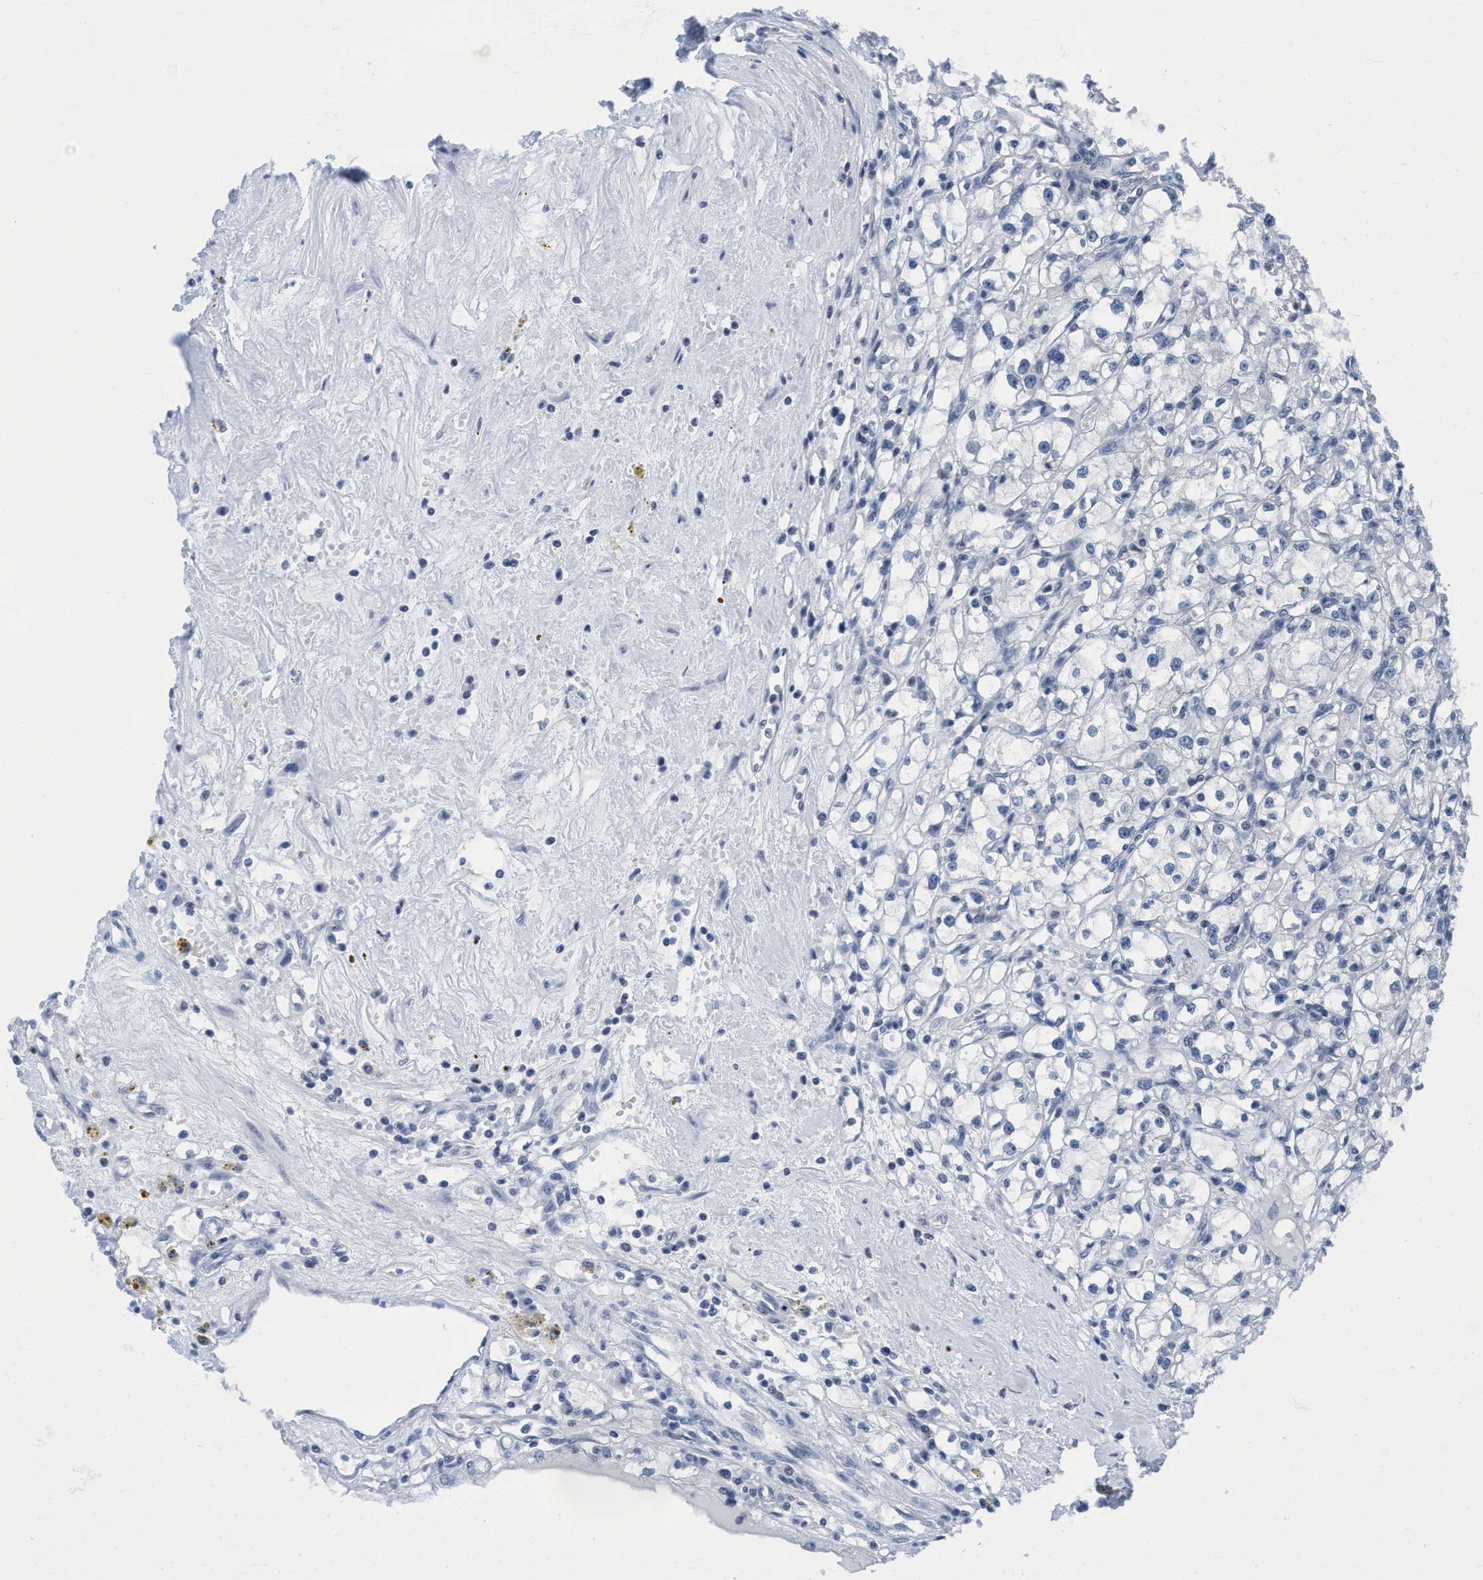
{"staining": {"intensity": "negative", "quantity": "none", "location": "none"}, "tissue": "renal cancer", "cell_type": "Tumor cells", "image_type": "cancer", "snomed": [{"axis": "morphology", "description": "Adenocarcinoma, NOS"}, {"axis": "topography", "description": "Kidney"}], "caption": "There is no significant positivity in tumor cells of renal adenocarcinoma.", "gene": "DNAI1", "patient": {"sex": "male", "age": 56}}